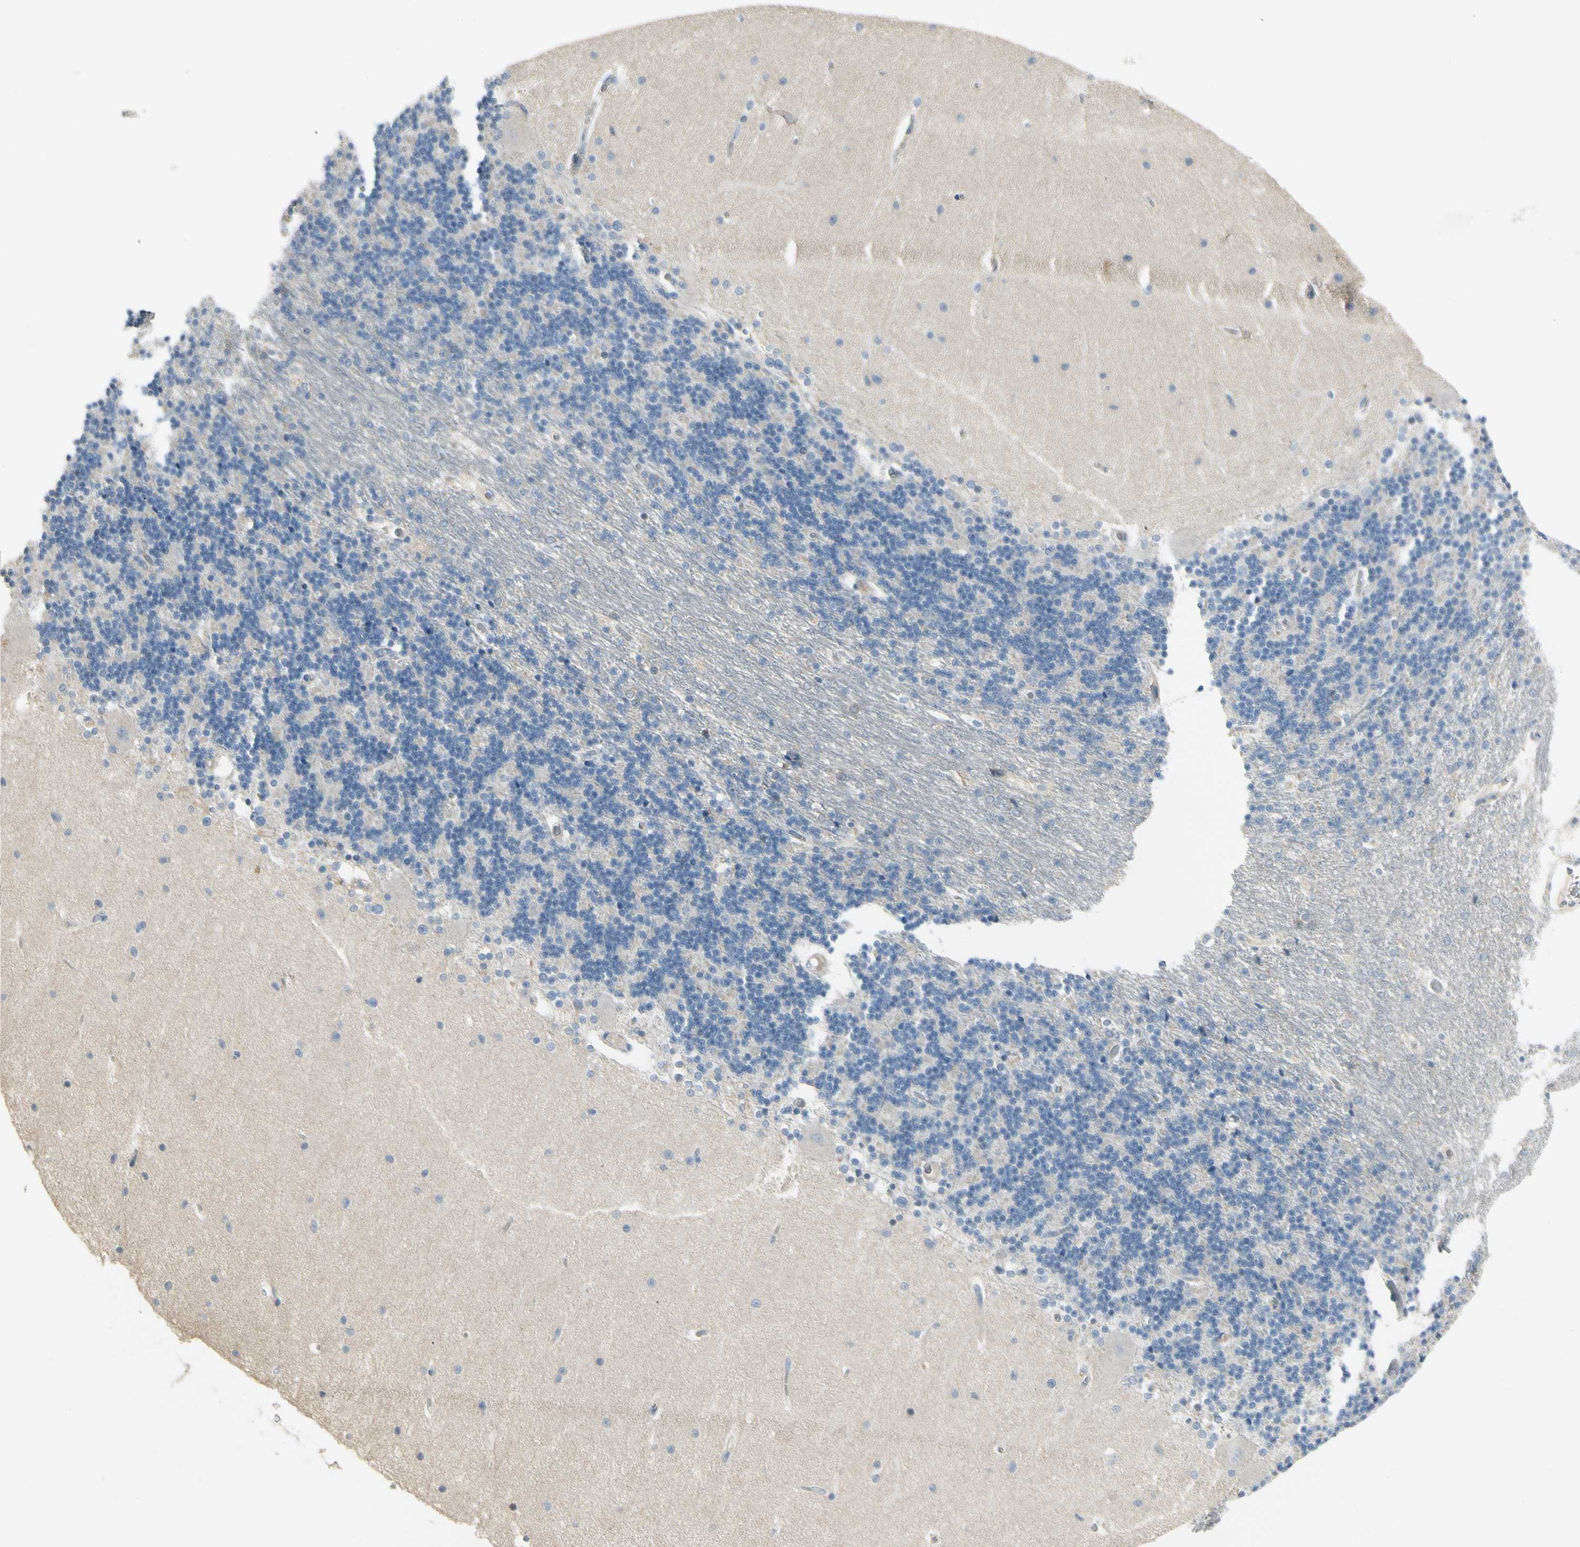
{"staining": {"intensity": "negative", "quantity": "none", "location": "none"}, "tissue": "cerebellum", "cell_type": "Cells in granular layer", "image_type": "normal", "snomed": [{"axis": "morphology", "description": "Normal tissue, NOS"}, {"axis": "topography", "description": "Cerebellum"}], "caption": "Immunohistochemistry micrograph of normal cerebellum: cerebellum stained with DAB (3,3'-diaminobenzidine) demonstrates no significant protein positivity in cells in granular layer.", "gene": "CCNB2", "patient": {"sex": "female", "age": 54}}